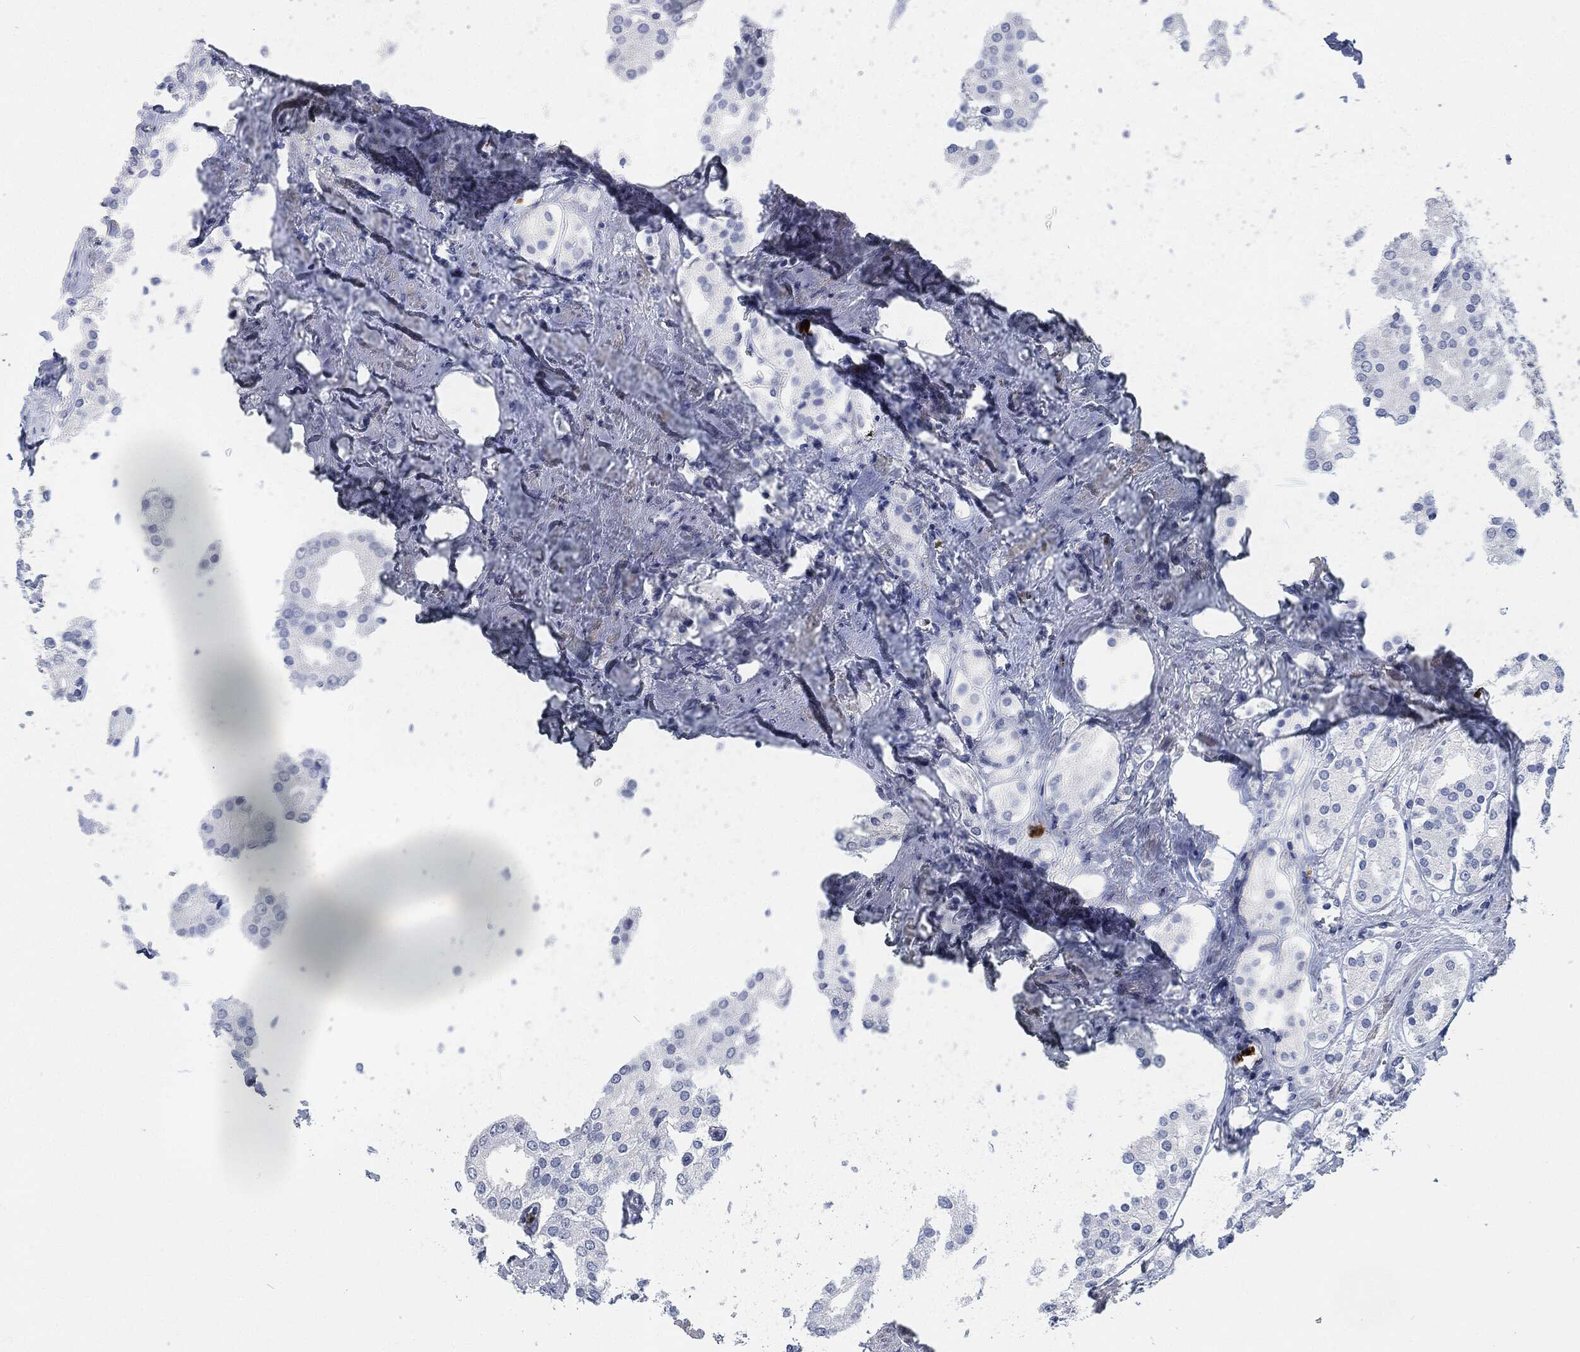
{"staining": {"intensity": "negative", "quantity": "none", "location": "none"}, "tissue": "prostate cancer", "cell_type": "Tumor cells", "image_type": "cancer", "snomed": [{"axis": "morphology", "description": "Adenocarcinoma, NOS"}, {"axis": "topography", "description": "Prostate and seminal vesicle, NOS"}, {"axis": "topography", "description": "Prostate"}], "caption": "Immunohistochemistry micrograph of prostate cancer (adenocarcinoma) stained for a protein (brown), which displays no expression in tumor cells.", "gene": "MPO", "patient": {"sex": "male", "age": 67}}